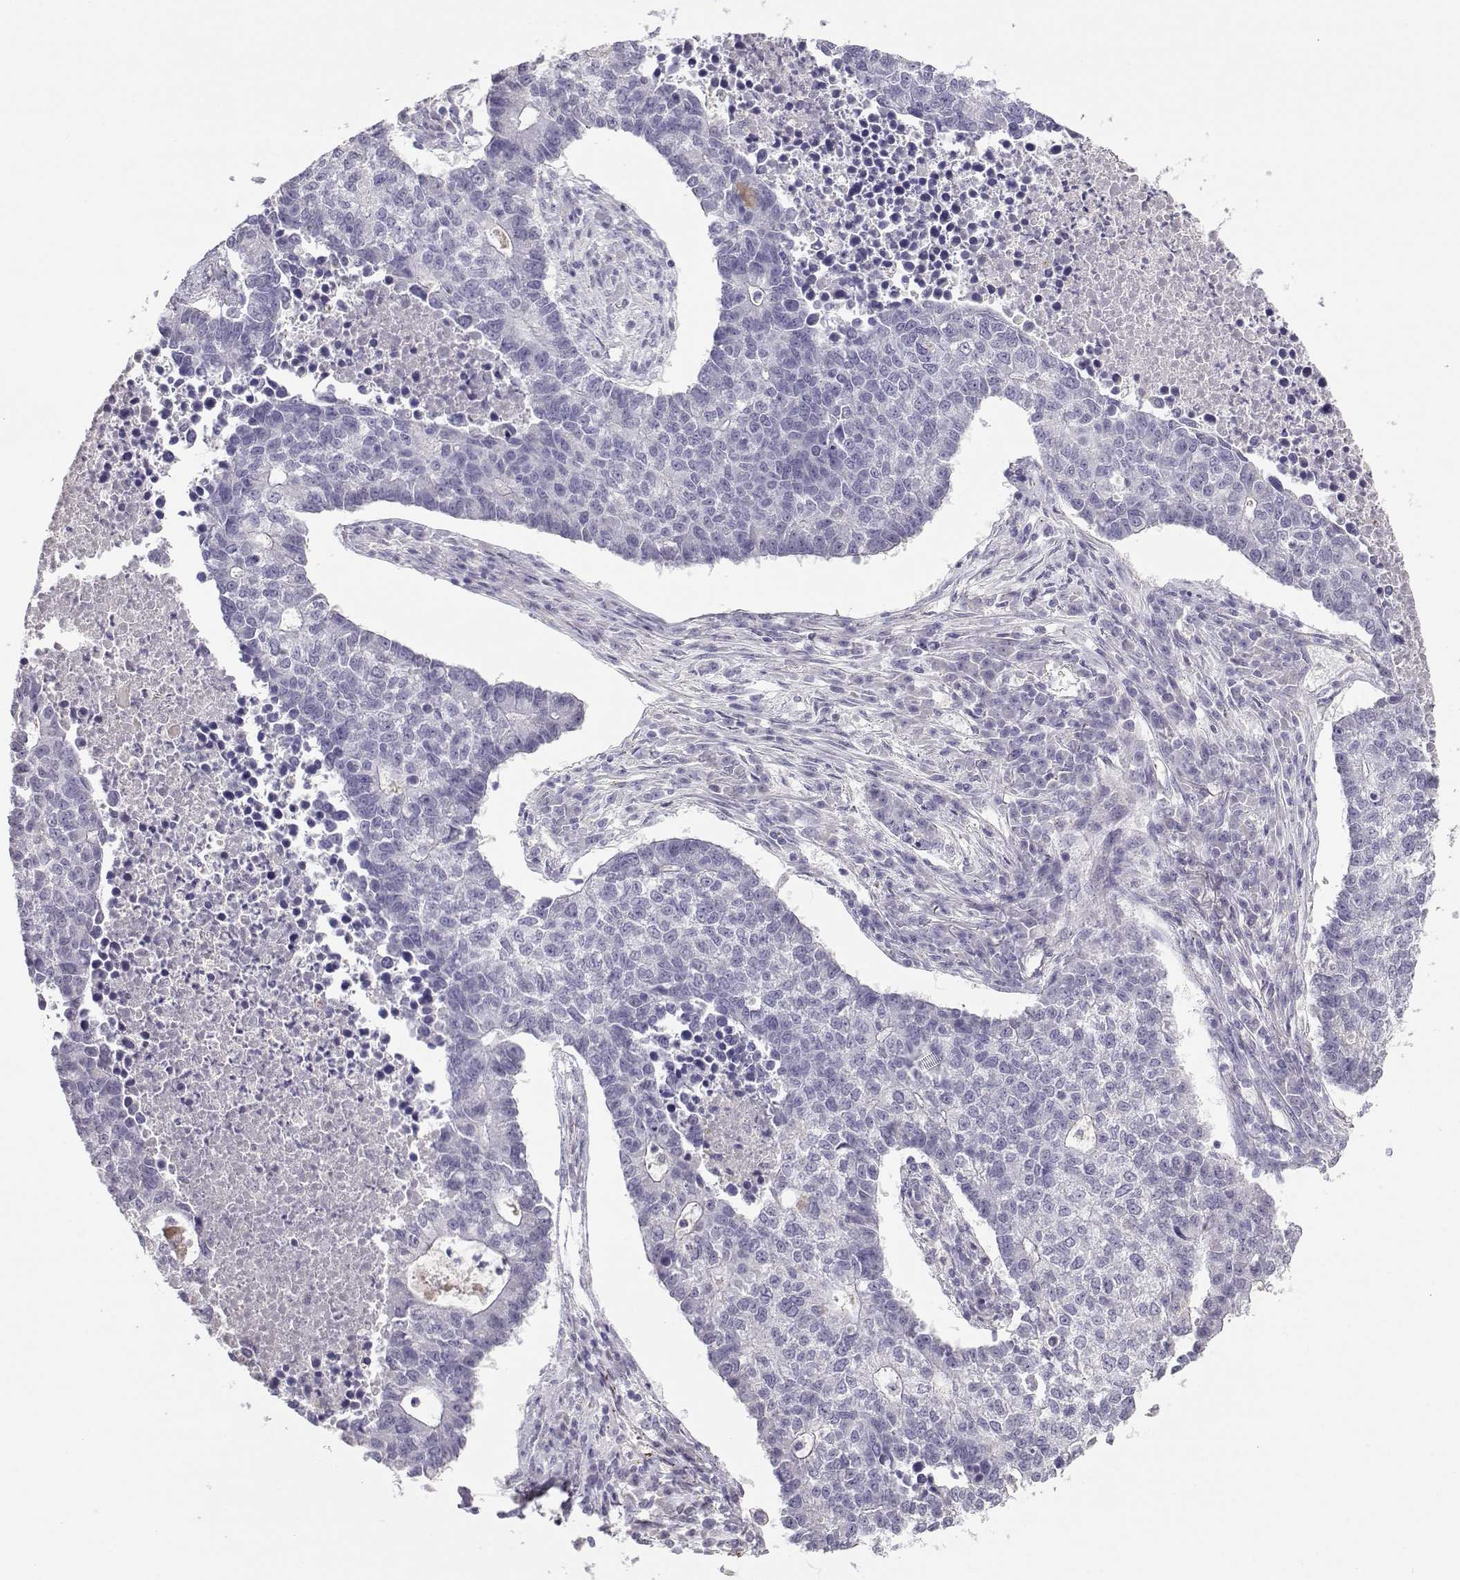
{"staining": {"intensity": "negative", "quantity": "none", "location": "none"}, "tissue": "lung cancer", "cell_type": "Tumor cells", "image_type": "cancer", "snomed": [{"axis": "morphology", "description": "Adenocarcinoma, NOS"}, {"axis": "topography", "description": "Lung"}], "caption": "This photomicrograph is of lung cancer (adenocarcinoma) stained with immunohistochemistry (IHC) to label a protein in brown with the nuclei are counter-stained blue. There is no positivity in tumor cells.", "gene": "ENDOU", "patient": {"sex": "male", "age": 57}}